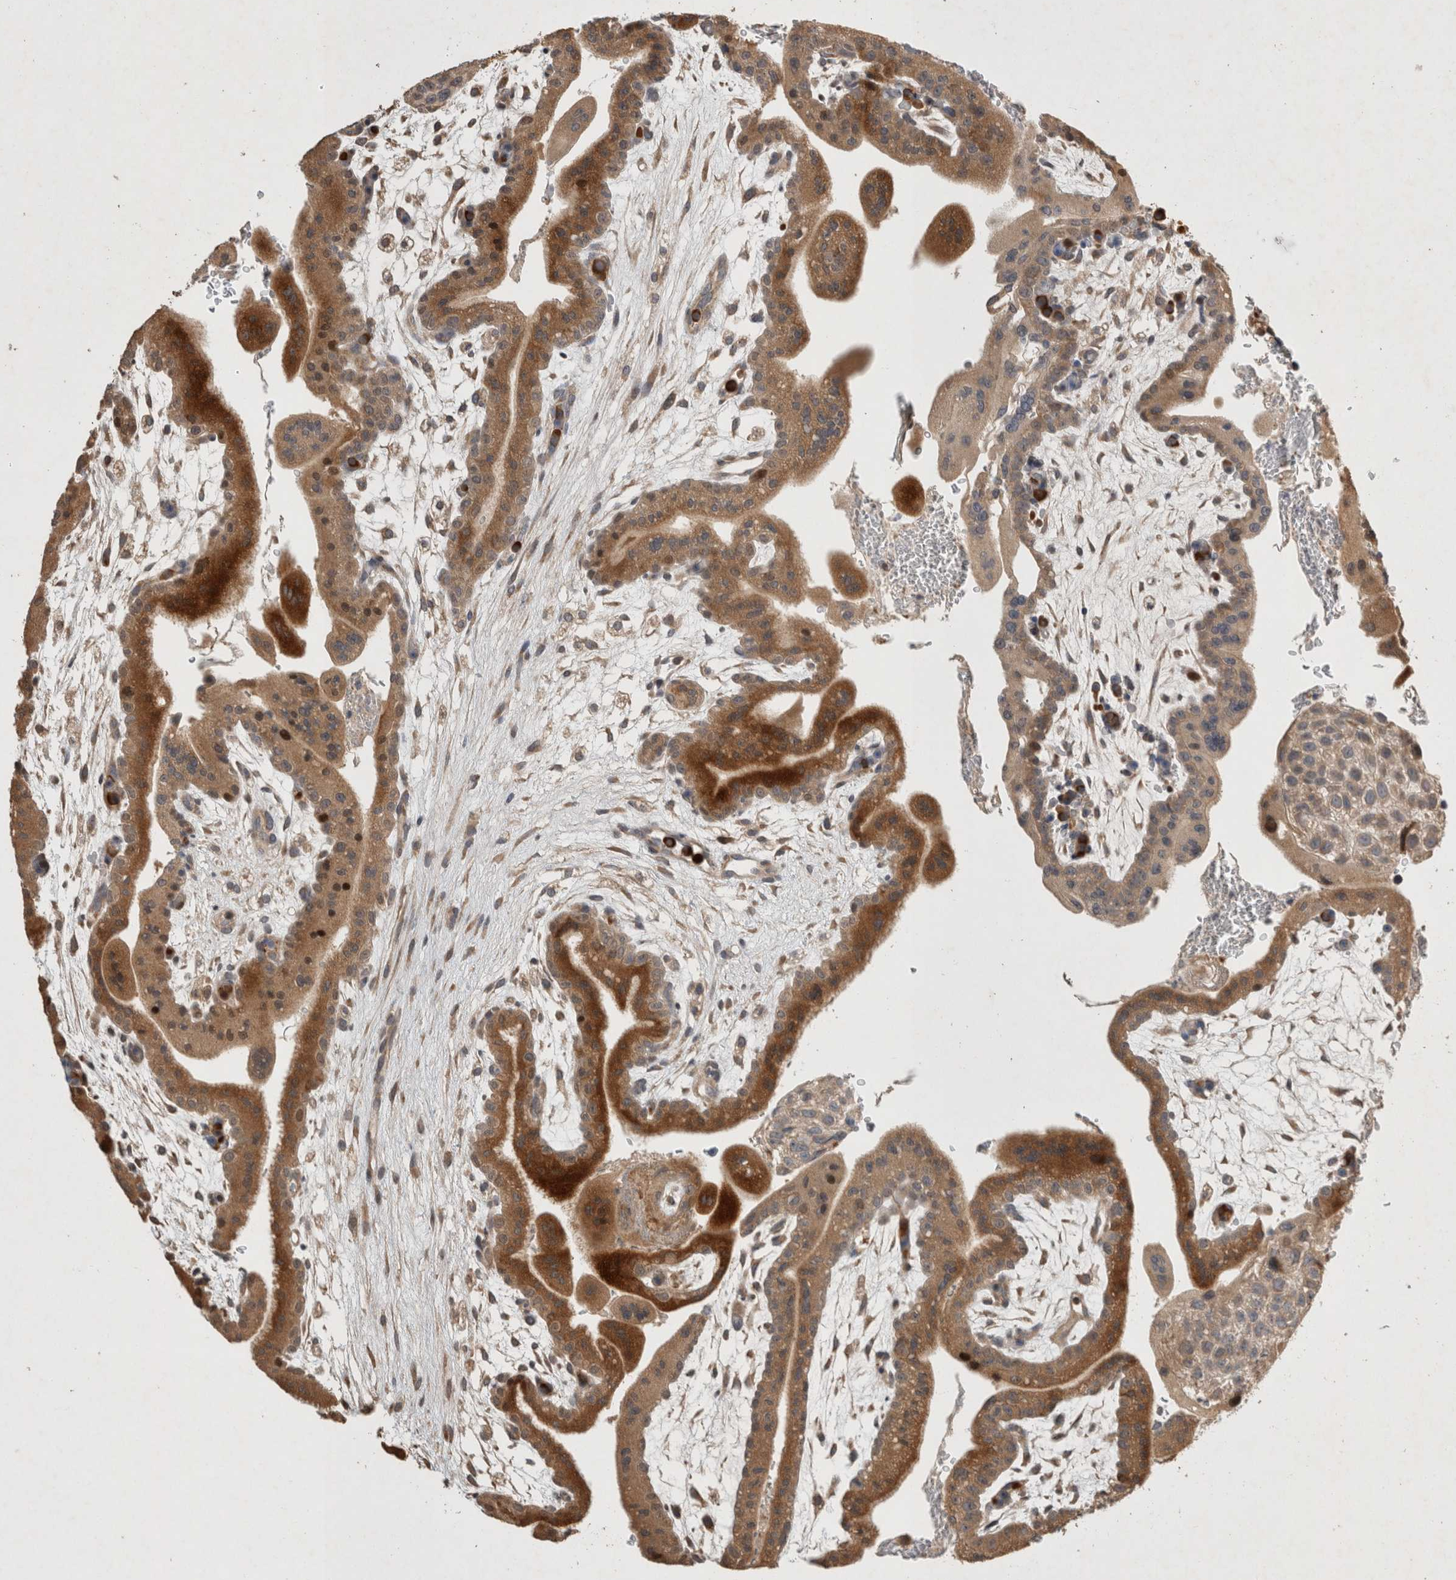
{"staining": {"intensity": "moderate", "quantity": ">75%", "location": "cytoplasmic/membranous"}, "tissue": "placenta", "cell_type": "Decidual cells", "image_type": "normal", "snomed": [{"axis": "morphology", "description": "Normal tissue, NOS"}, {"axis": "topography", "description": "Placenta"}], "caption": "Moderate cytoplasmic/membranous protein staining is seen in about >75% of decidual cells in placenta.", "gene": "SERAC1", "patient": {"sex": "female", "age": 35}}